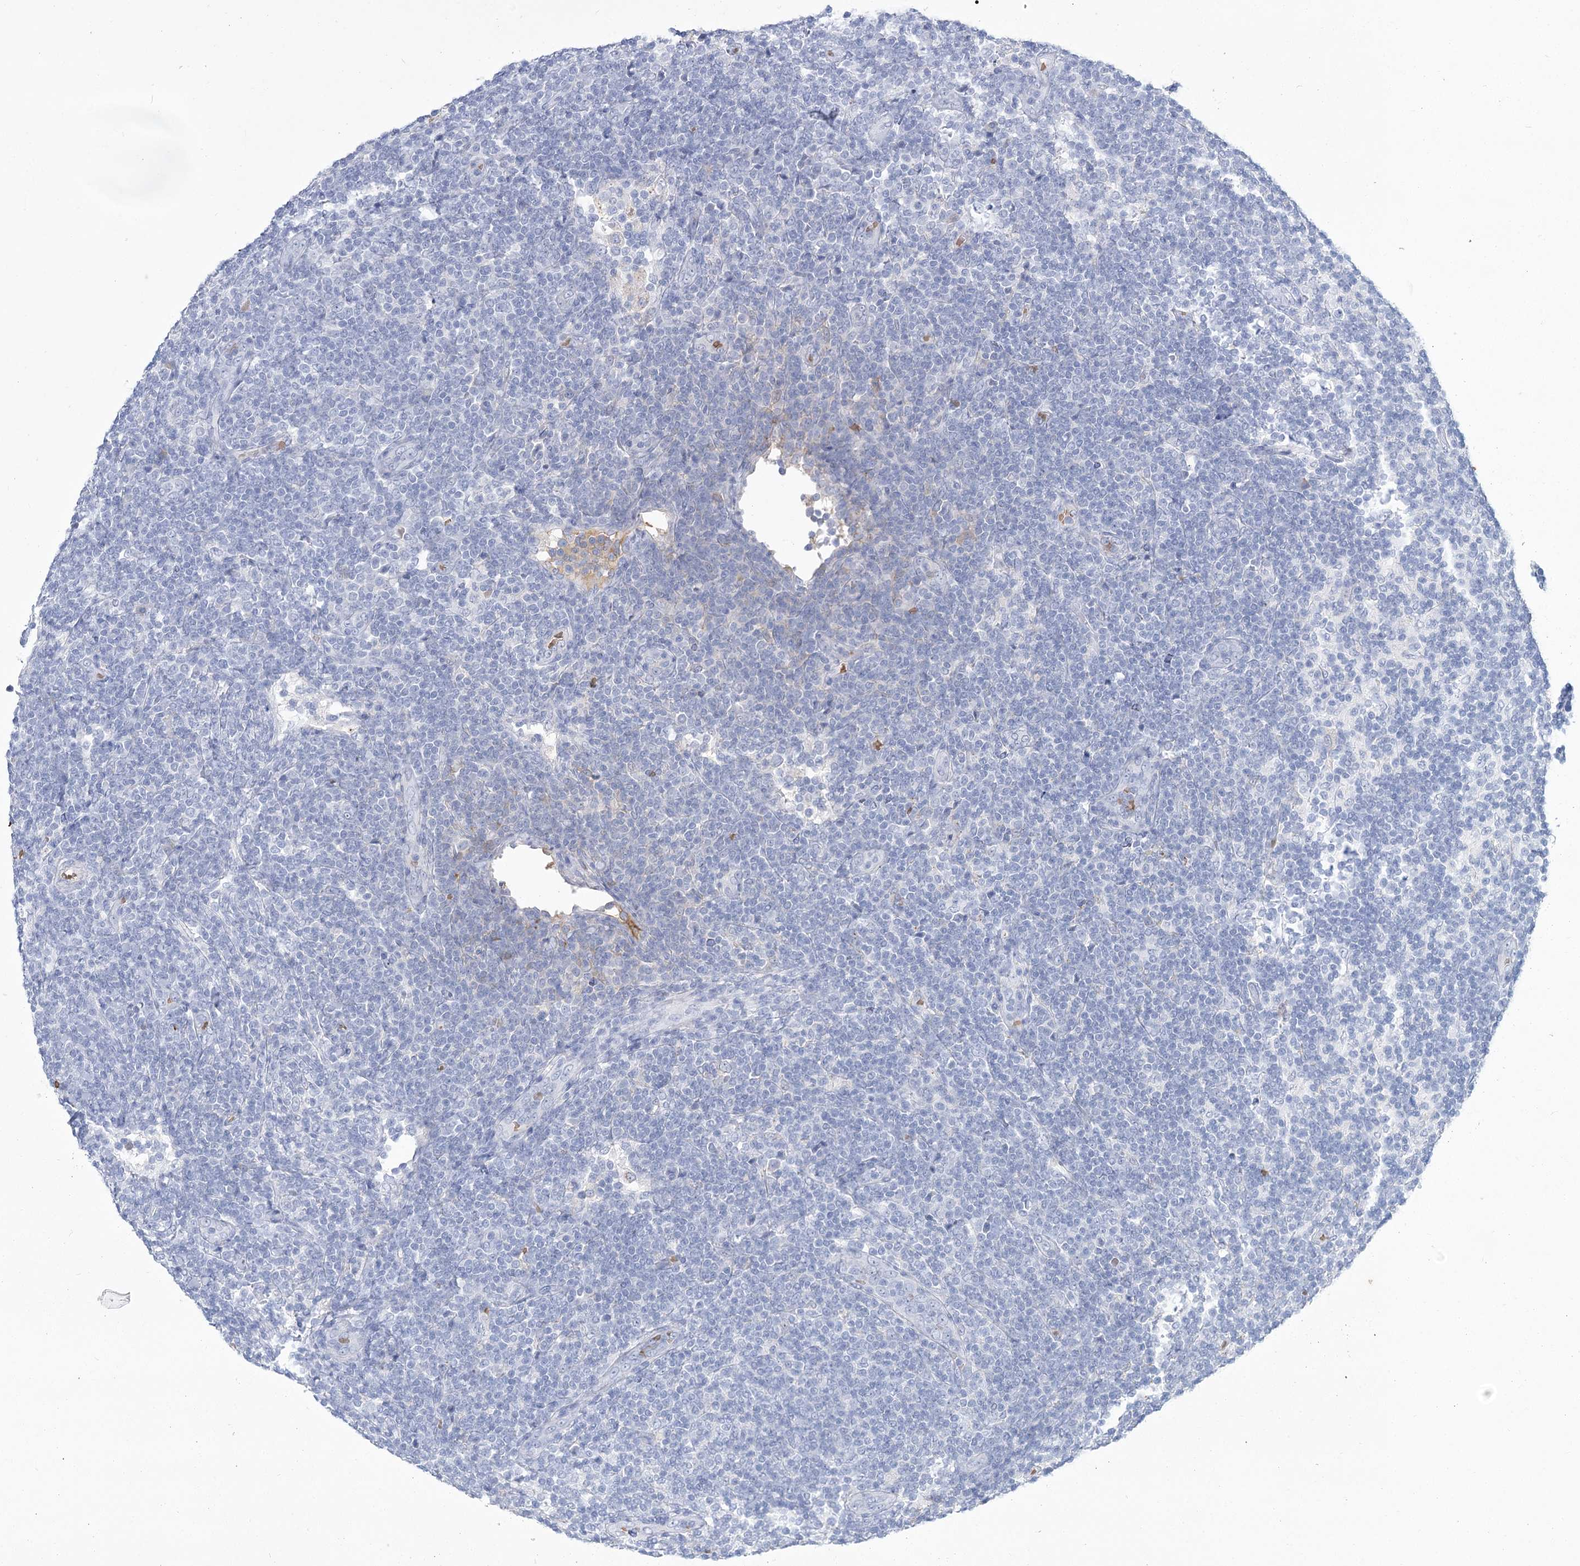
{"staining": {"intensity": "negative", "quantity": "none", "location": "none"}, "tissue": "lymphoma", "cell_type": "Tumor cells", "image_type": "cancer", "snomed": [{"axis": "morphology", "description": "Malignant lymphoma, non-Hodgkin's type, Low grade"}, {"axis": "topography", "description": "Lymph node"}], "caption": "There is no significant positivity in tumor cells of low-grade malignant lymphoma, non-Hodgkin's type.", "gene": "HBA1", "patient": {"sex": "male", "age": 66}}